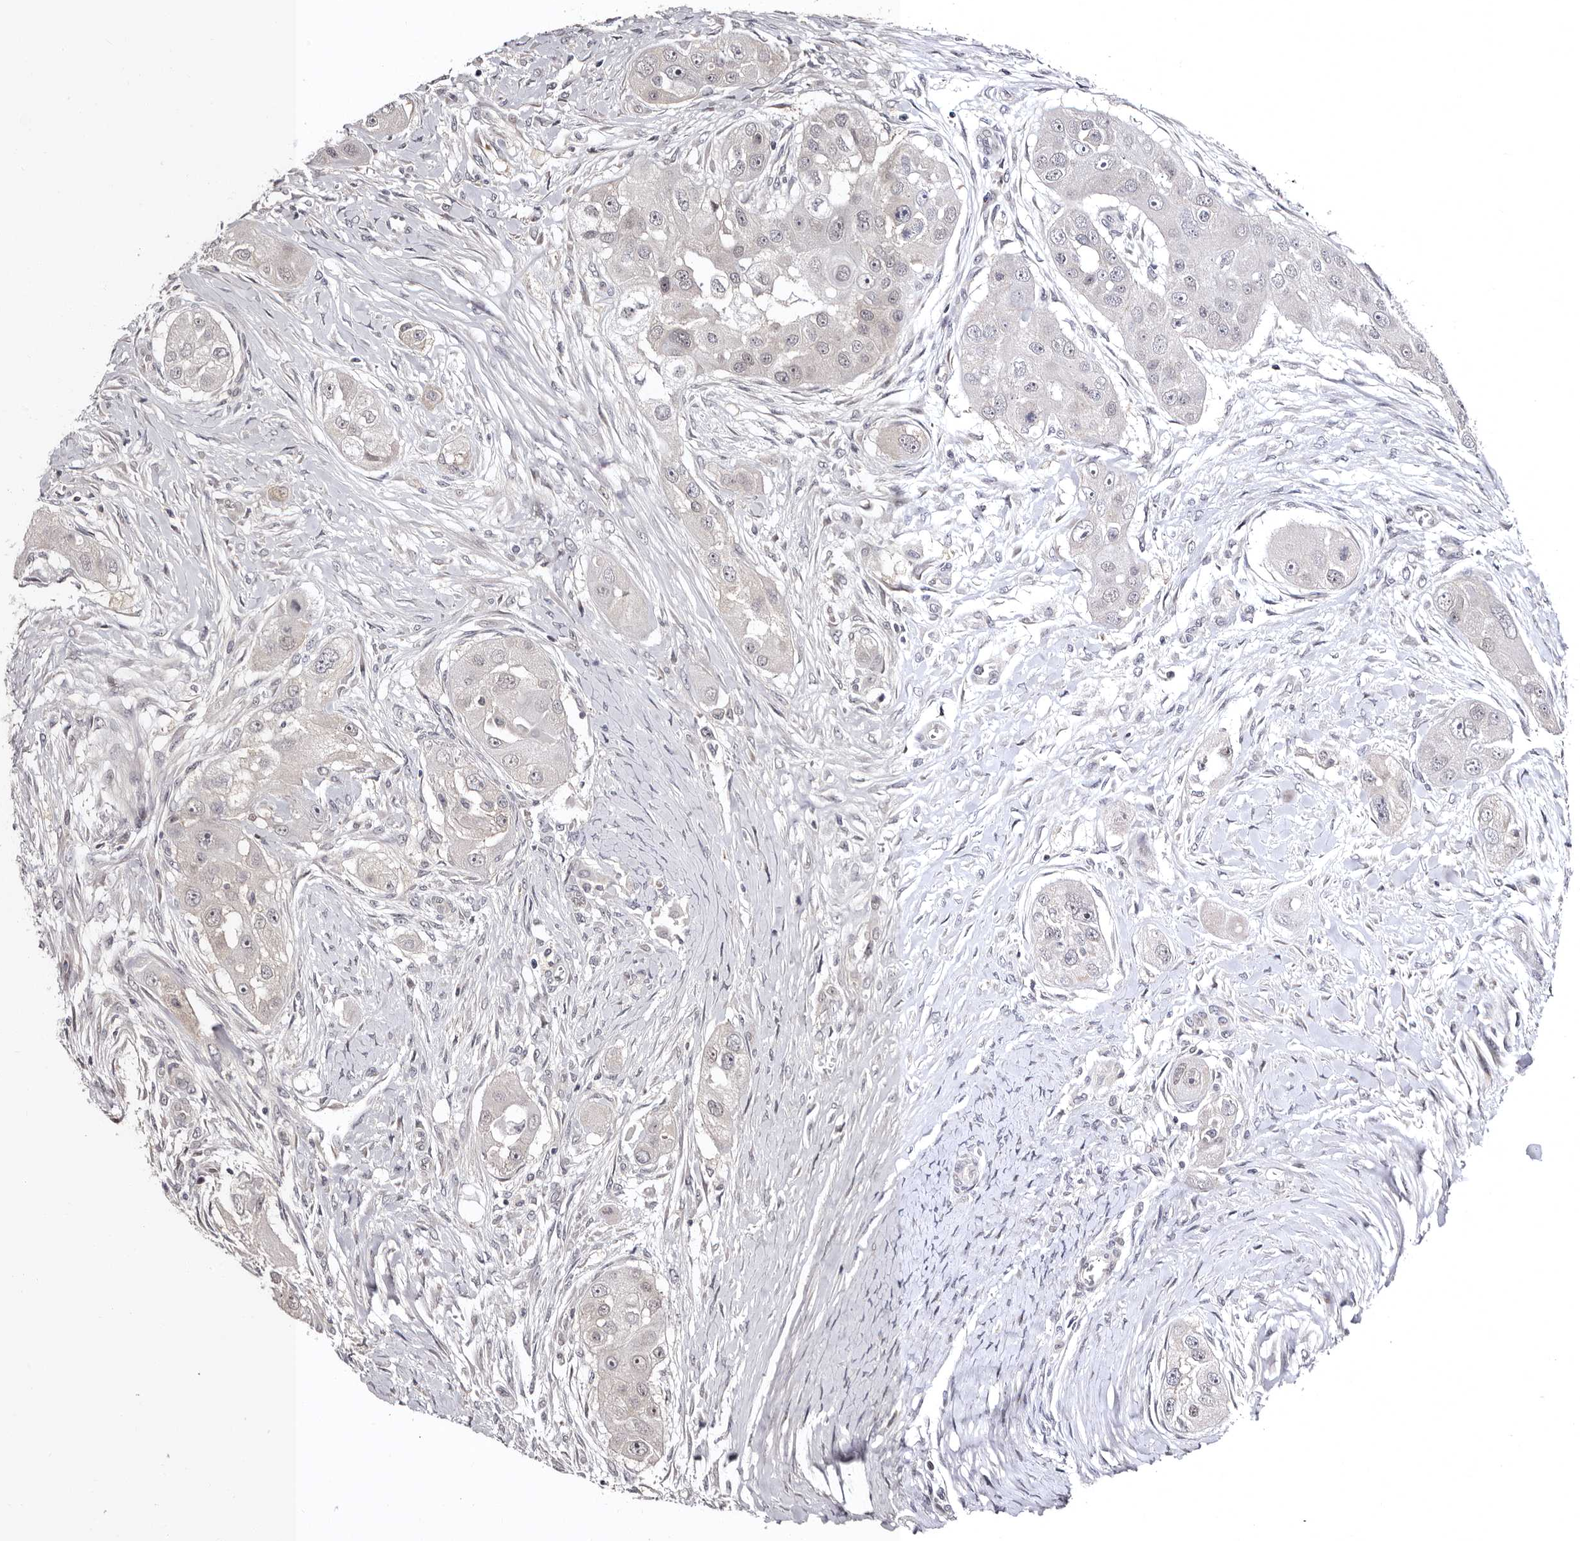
{"staining": {"intensity": "negative", "quantity": "none", "location": "none"}, "tissue": "head and neck cancer", "cell_type": "Tumor cells", "image_type": "cancer", "snomed": [{"axis": "morphology", "description": "Normal tissue, NOS"}, {"axis": "morphology", "description": "Squamous cell carcinoma, NOS"}, {"axis": "topography", "description": "Skeletal muscle"}, {"axis": "topography", "description": "Head-Neck"}], "caption": "Tumor cells are negative for brown protein staining in head and neck squamous cell carcinoma. (Stains: DAB immunohistochemistry (IHC) with hematoxylin counter stain, Microscopy: brightfield microscopy at high magnification).", "gene": "PHF20L1", "patient": {"sex": "male", "age": 51}}